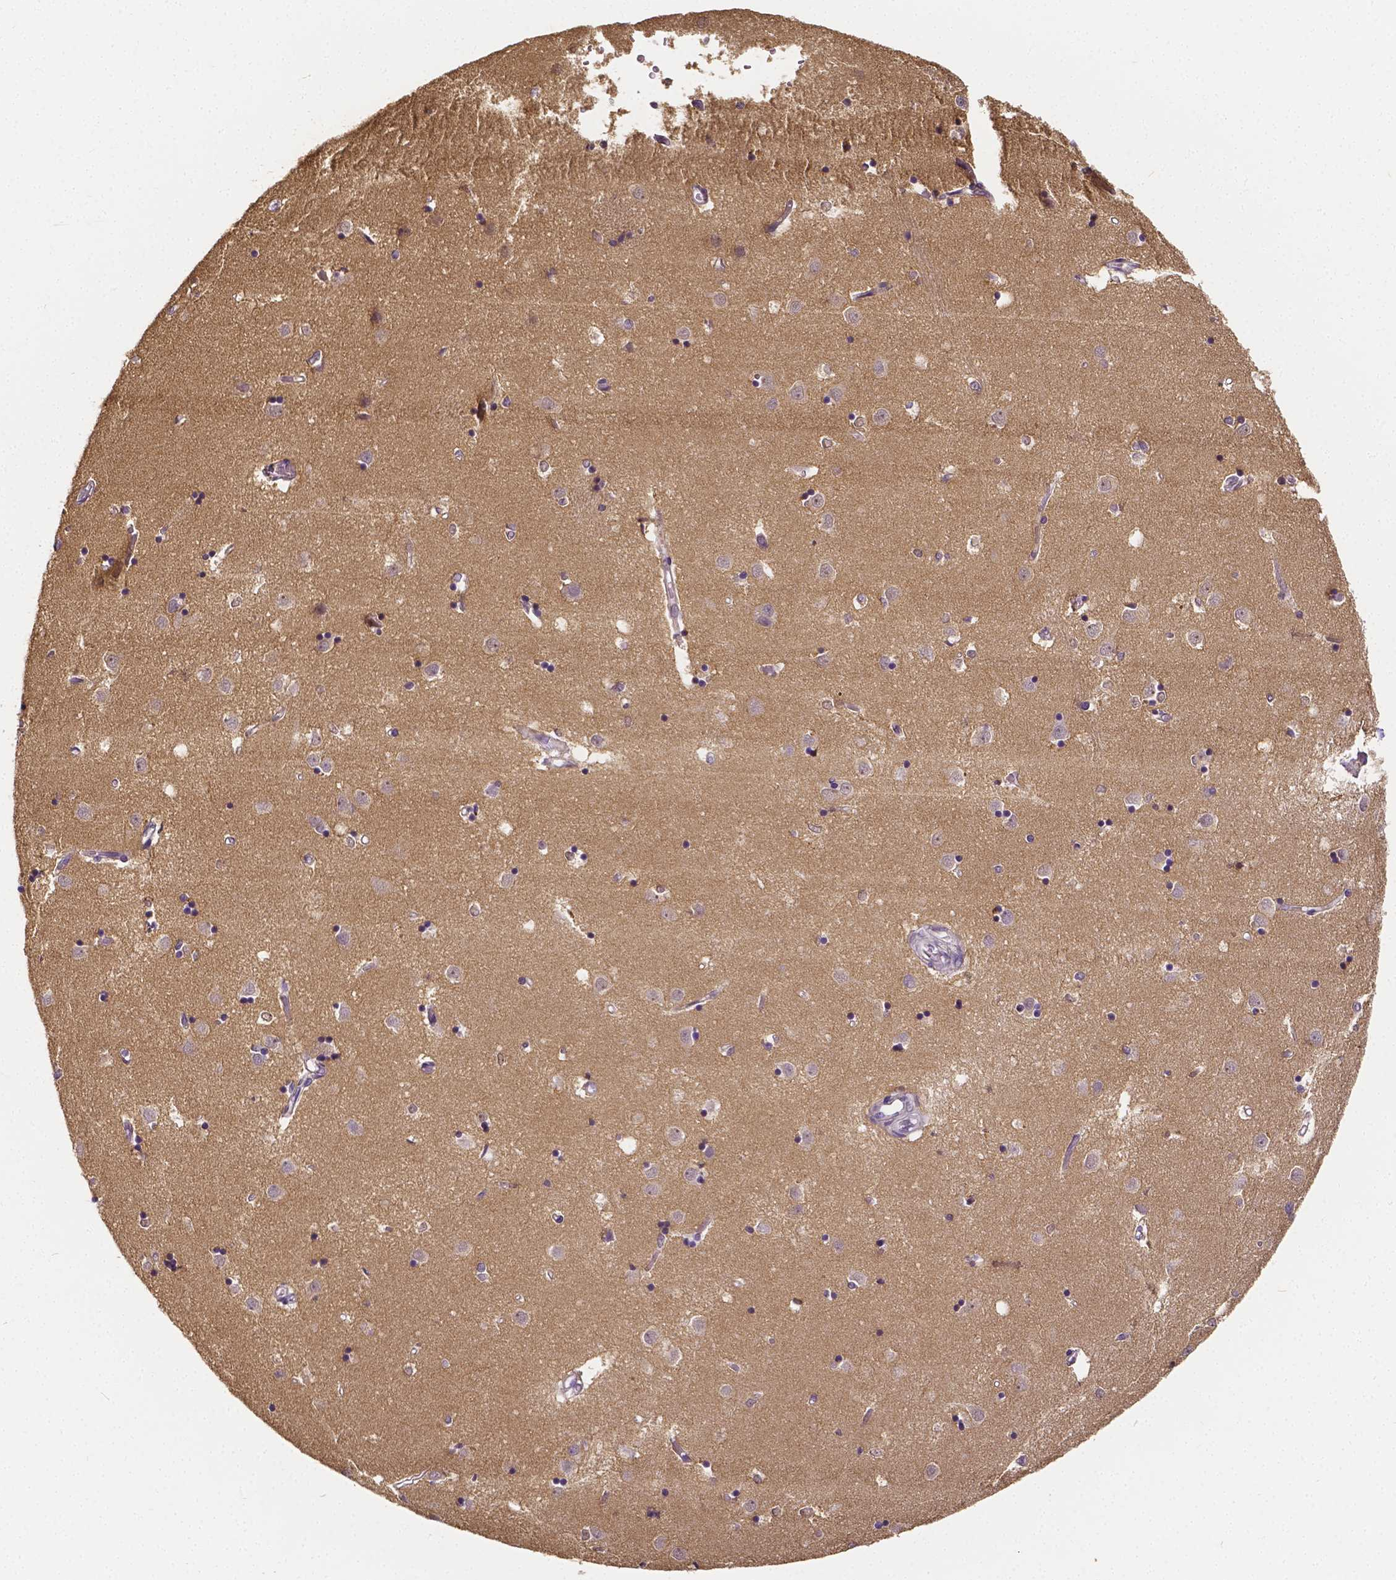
{"staining": {"intensity": "negative", "quantity": "none", "location": "none"}, "tissue": "caudate", "cell_type": "Glial cells", "image_type": "normal", "snomed": [{"axis": "morphology", "description": "Normal tissue, NOS"}, {"axis": "topography", "description": "Lateral ventricle wall"}], "caption": "Immunohistochemistry (IHC) image of normal caudate: caudate stained with DAB exhibits no significant protein positivity in glial cells. Nuclei are stained in blue.", "gene": "CTNNA2", "patient": {"sex": "male", "age": 54}}